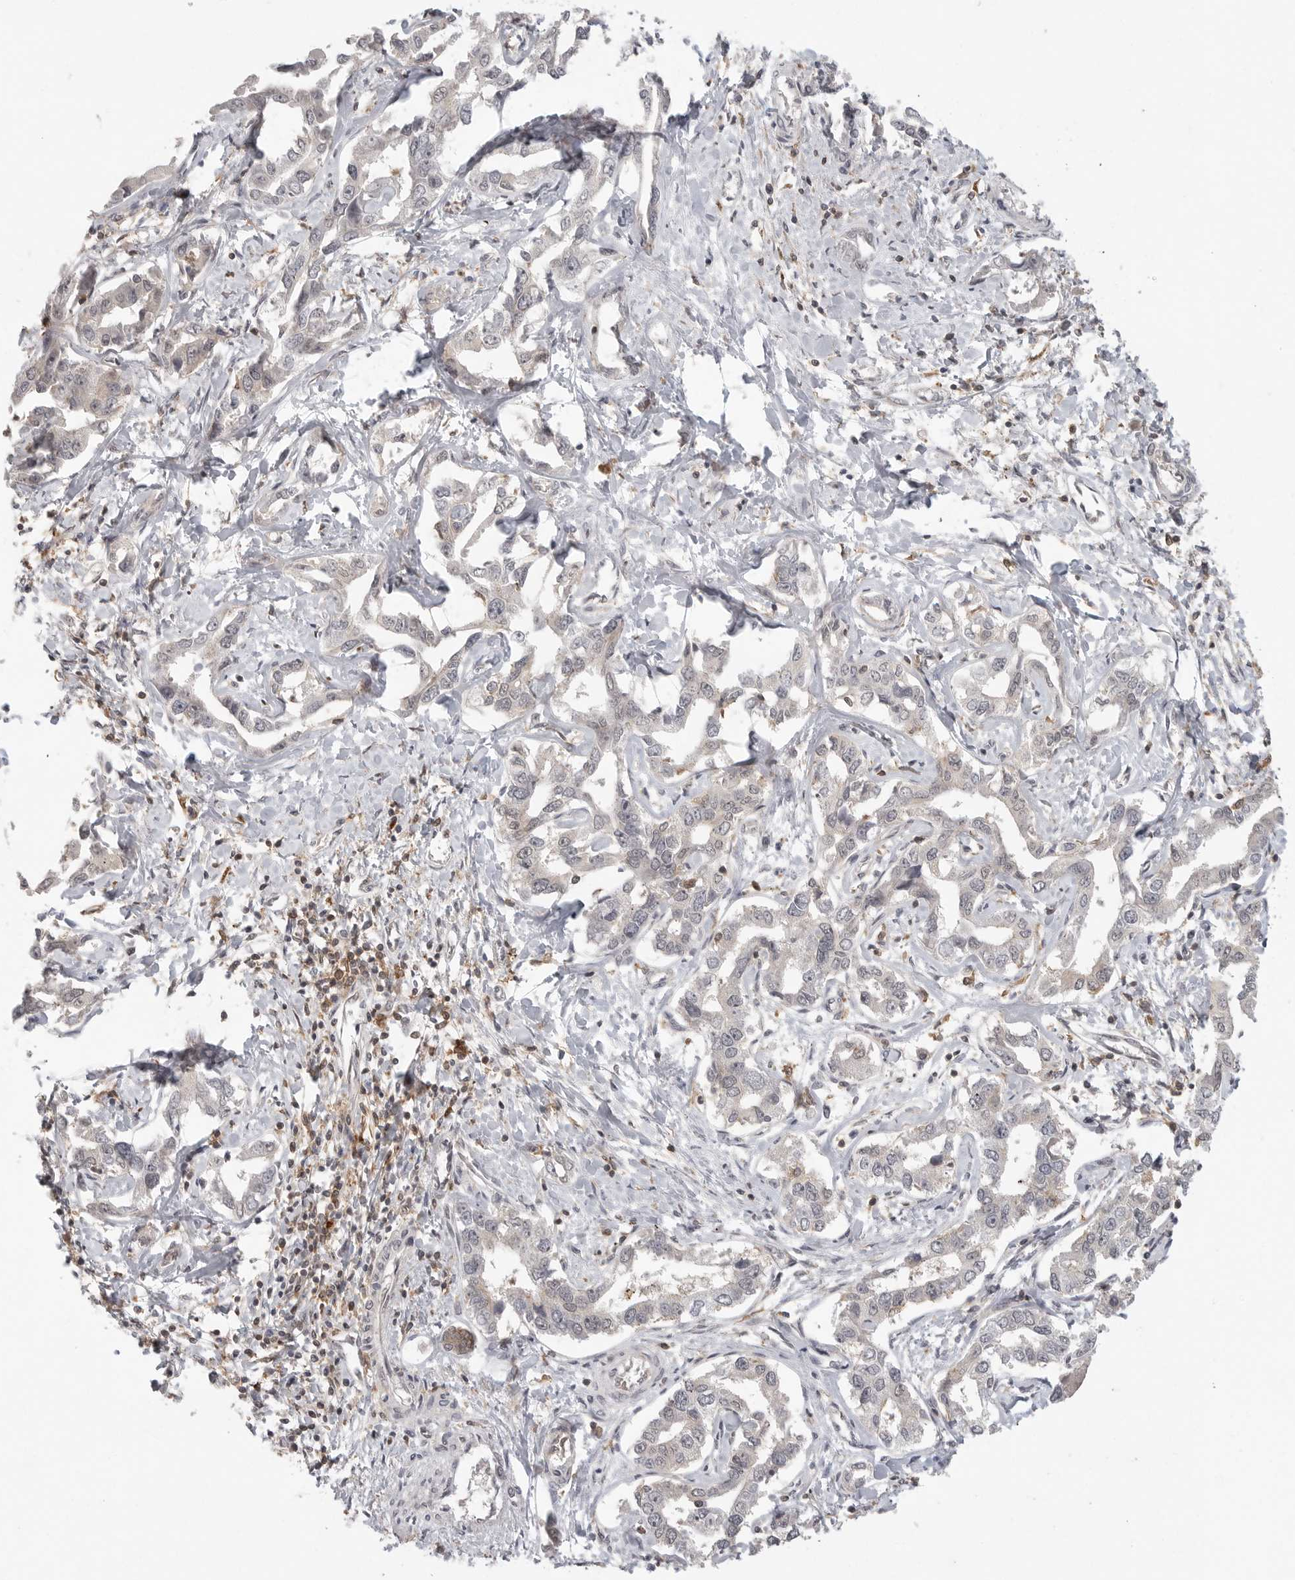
{"staining": {"intensity": "negative", "quantity": "none", "location": "none"}, "tissue": "liver cancer", "cell_type": "Tumor cells", "image_type": "cancer", "snomed": [{"axis": "morphology", "description": "Cholangiocarcinoma"}, {"axis": "topography", "description": "Liver"}], "caption": "Liver cholangiocarcinoma was stained to show a protein in brown. There is no significant expression in tumor cells.", "gene": "DBNL", "patient": {"sex": "male", "age": 59}}